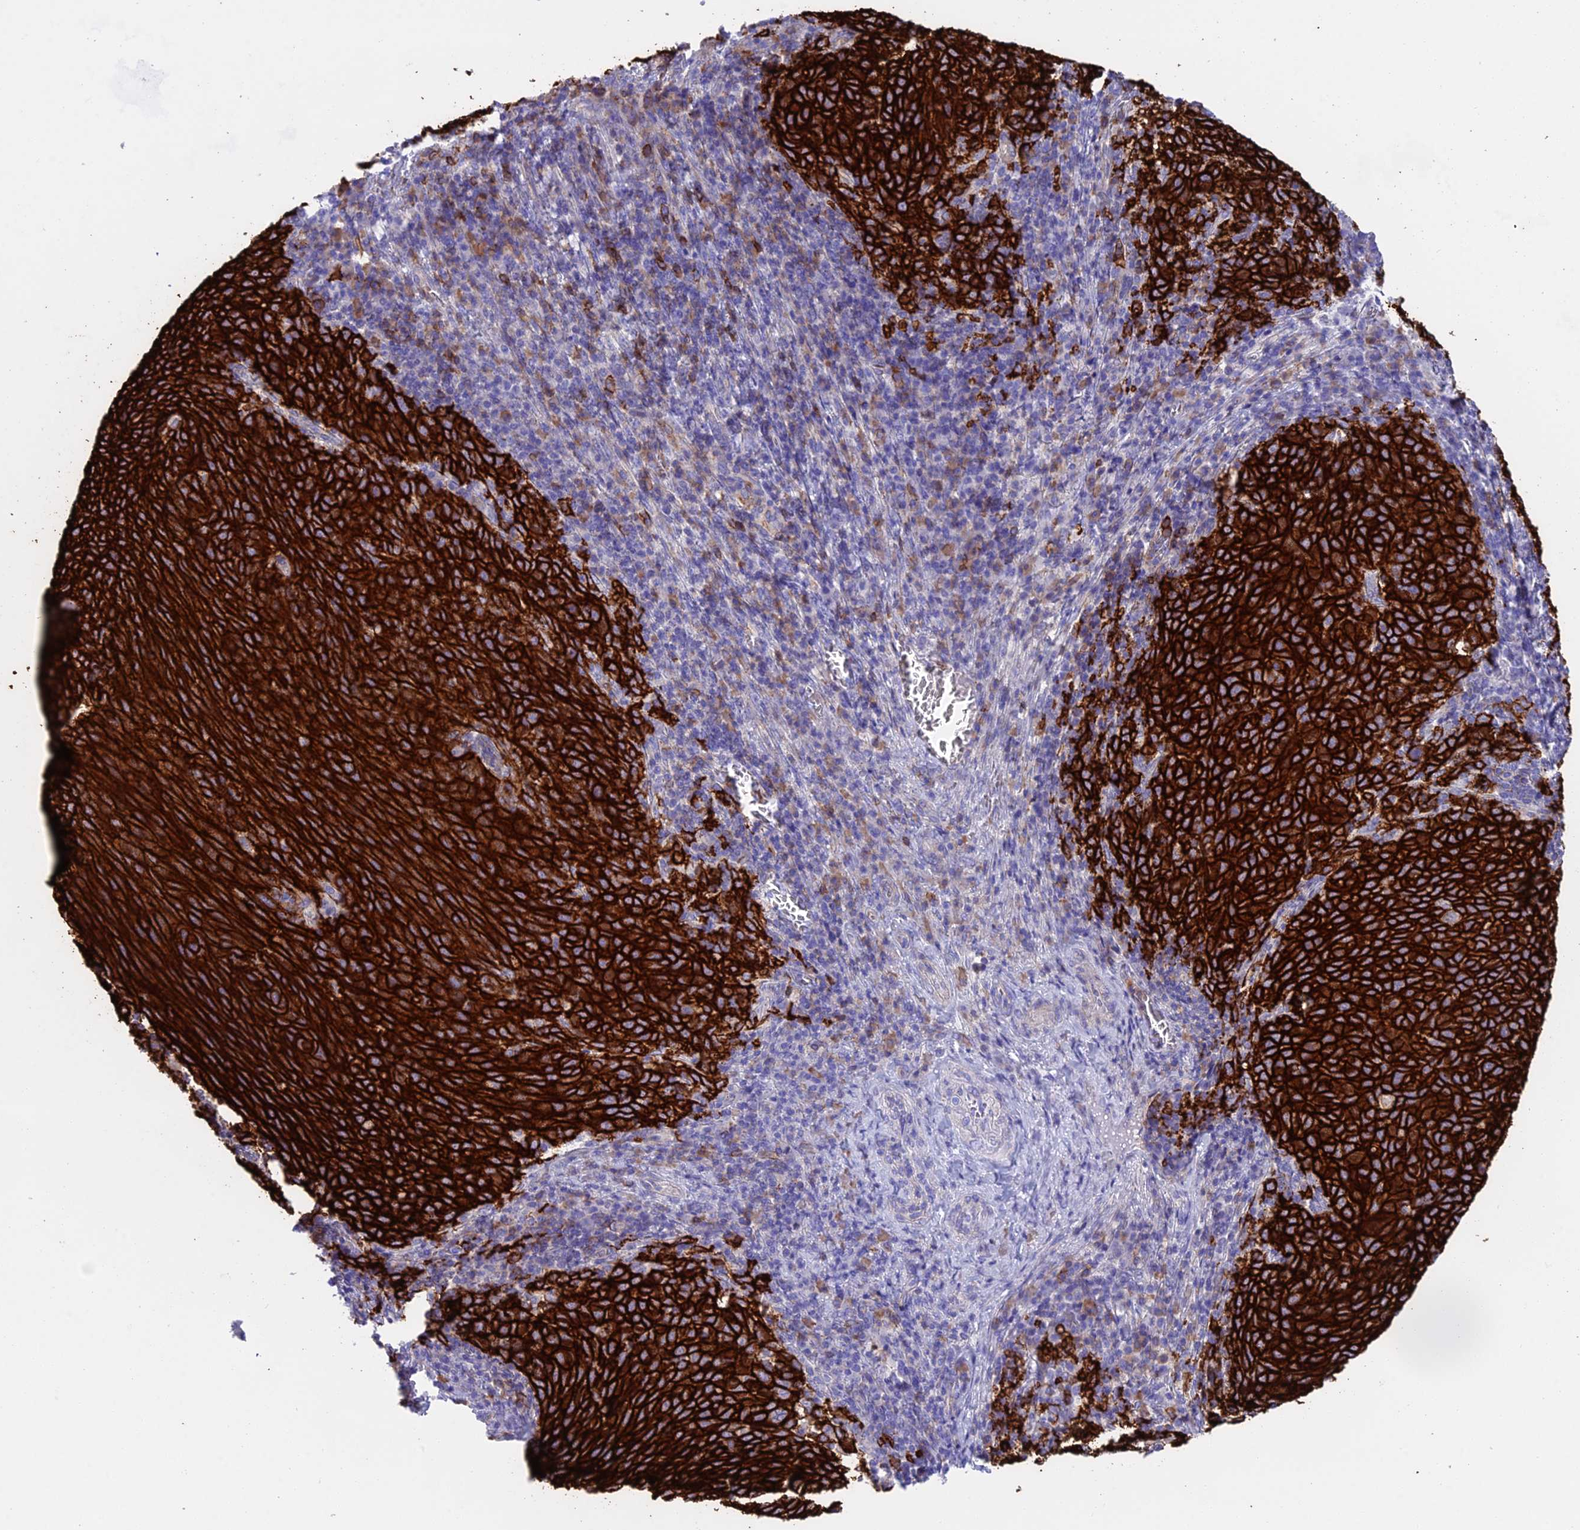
{"staining": {"intensity": "strong", "quantity": ">75%", "location": "cytoplasmic/membranous"}, "tissue": "cervical cancer", "cell_type": "Tumor cells", "image_type": "cancer", "snomed": [{"axis": "morphology", "description": "Squamous cell carcinoma, NOS"}, {"axis": "topography", "description": "Cervix"}], "caption": "An immunohistochemistry photomicrograph of neoplastic tissue is shown. Protein staining in brown labels strong cytoplasmic/membranous positivity in squamous cell carcinoma (cervical) within tumor cells.", "gene": "OR1Q1", "patient": {"sex": "female", "age": 46}}